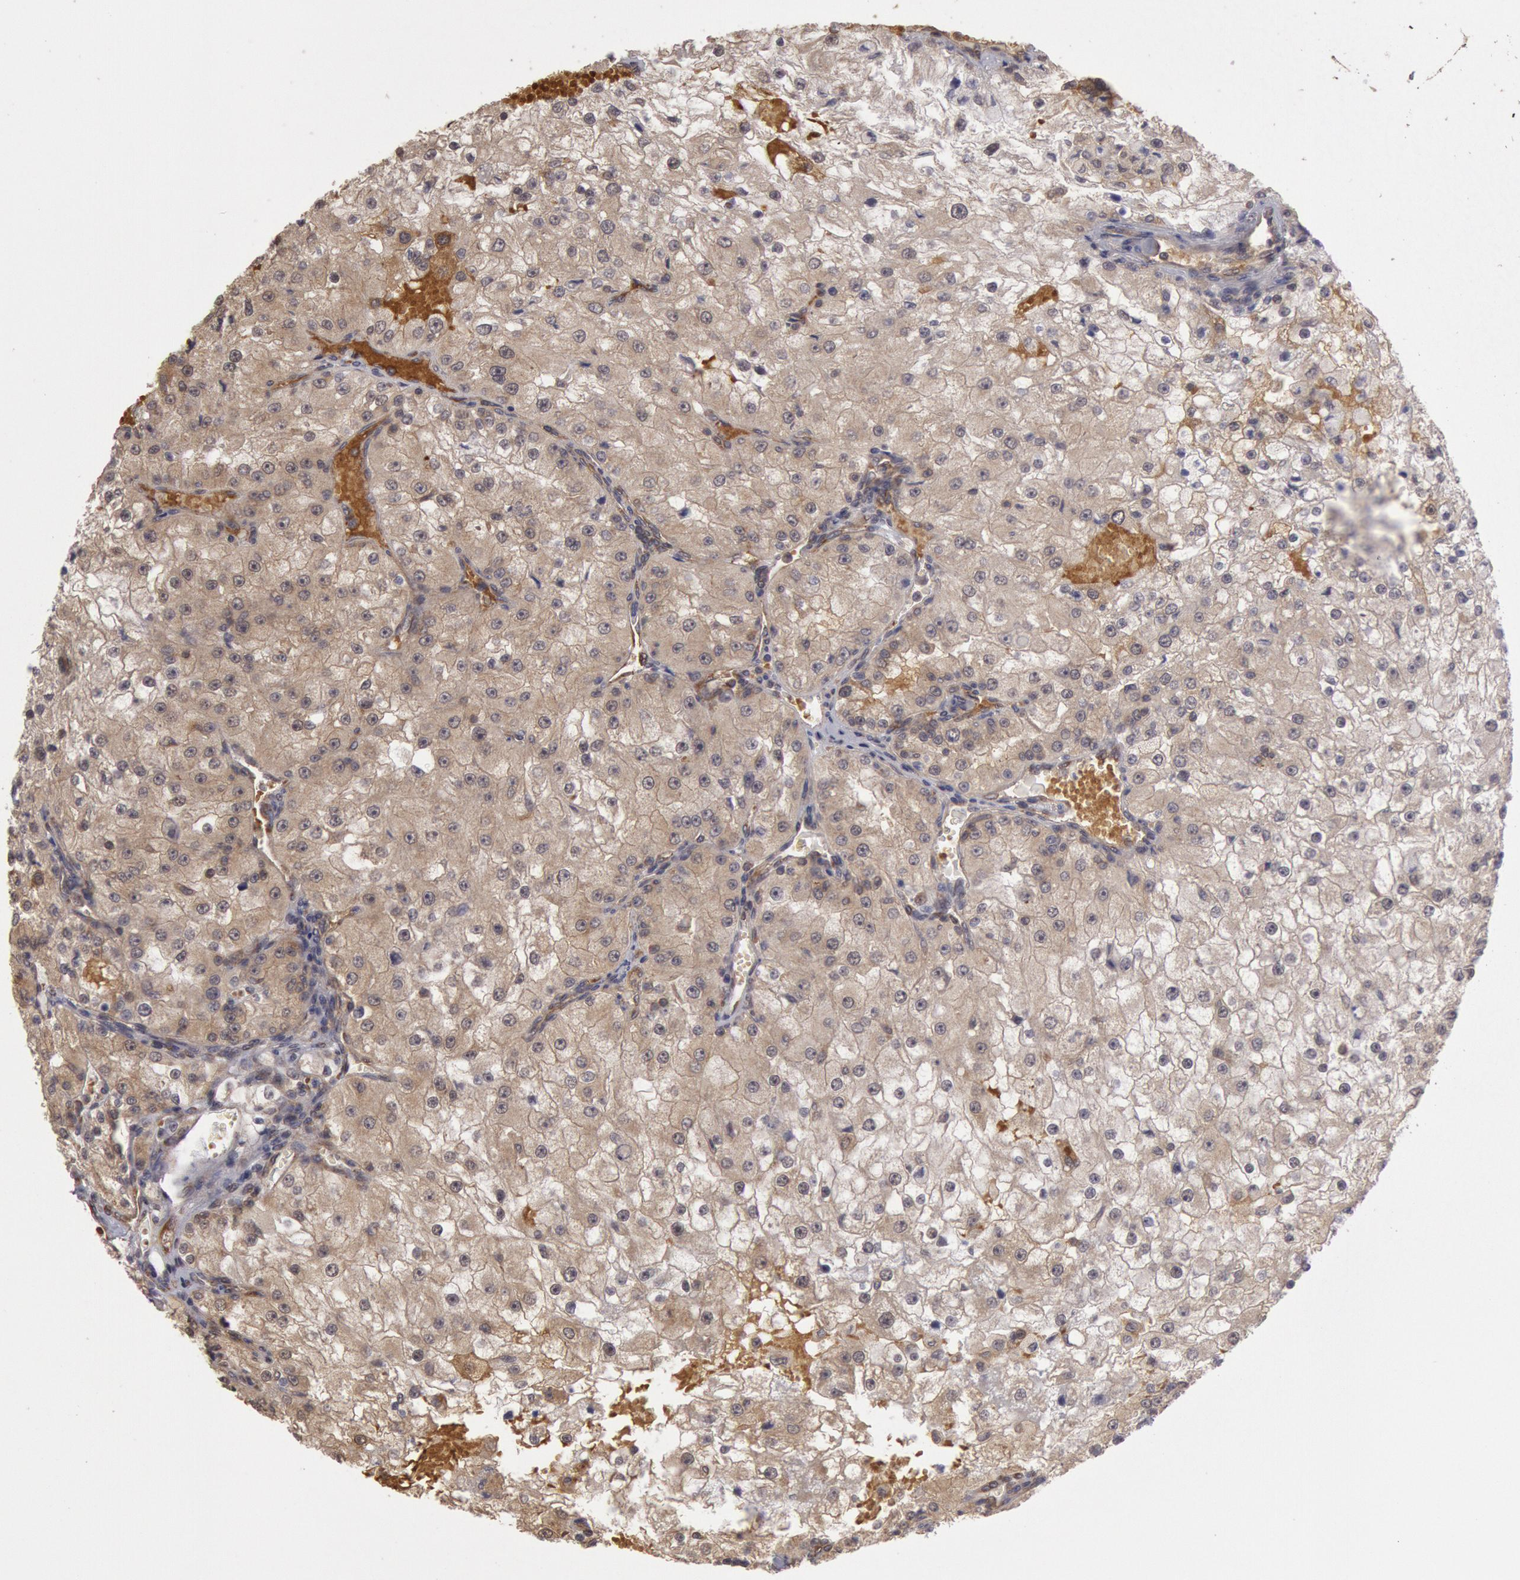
{"staining": {"intensity": "weak", "quantity": ">75%", "location": "cytoplasmic/membranous"}, "tissue": "renal cancer", "cell_type": "Tumor cells", "image_type": "cancer", "snomed": [{"axis": "morphology", "description": "Adenocarcinoma, NOS"}, {"axis": "topography", "description": "Kidney"}], "caption": "Tumor cells show weak cytoplasmic/membranous positivity in approximately >75% of cells in adenocarcinoma (renal).", "gene": "USP14", "patient": {"sex": "female", "age": 74}}